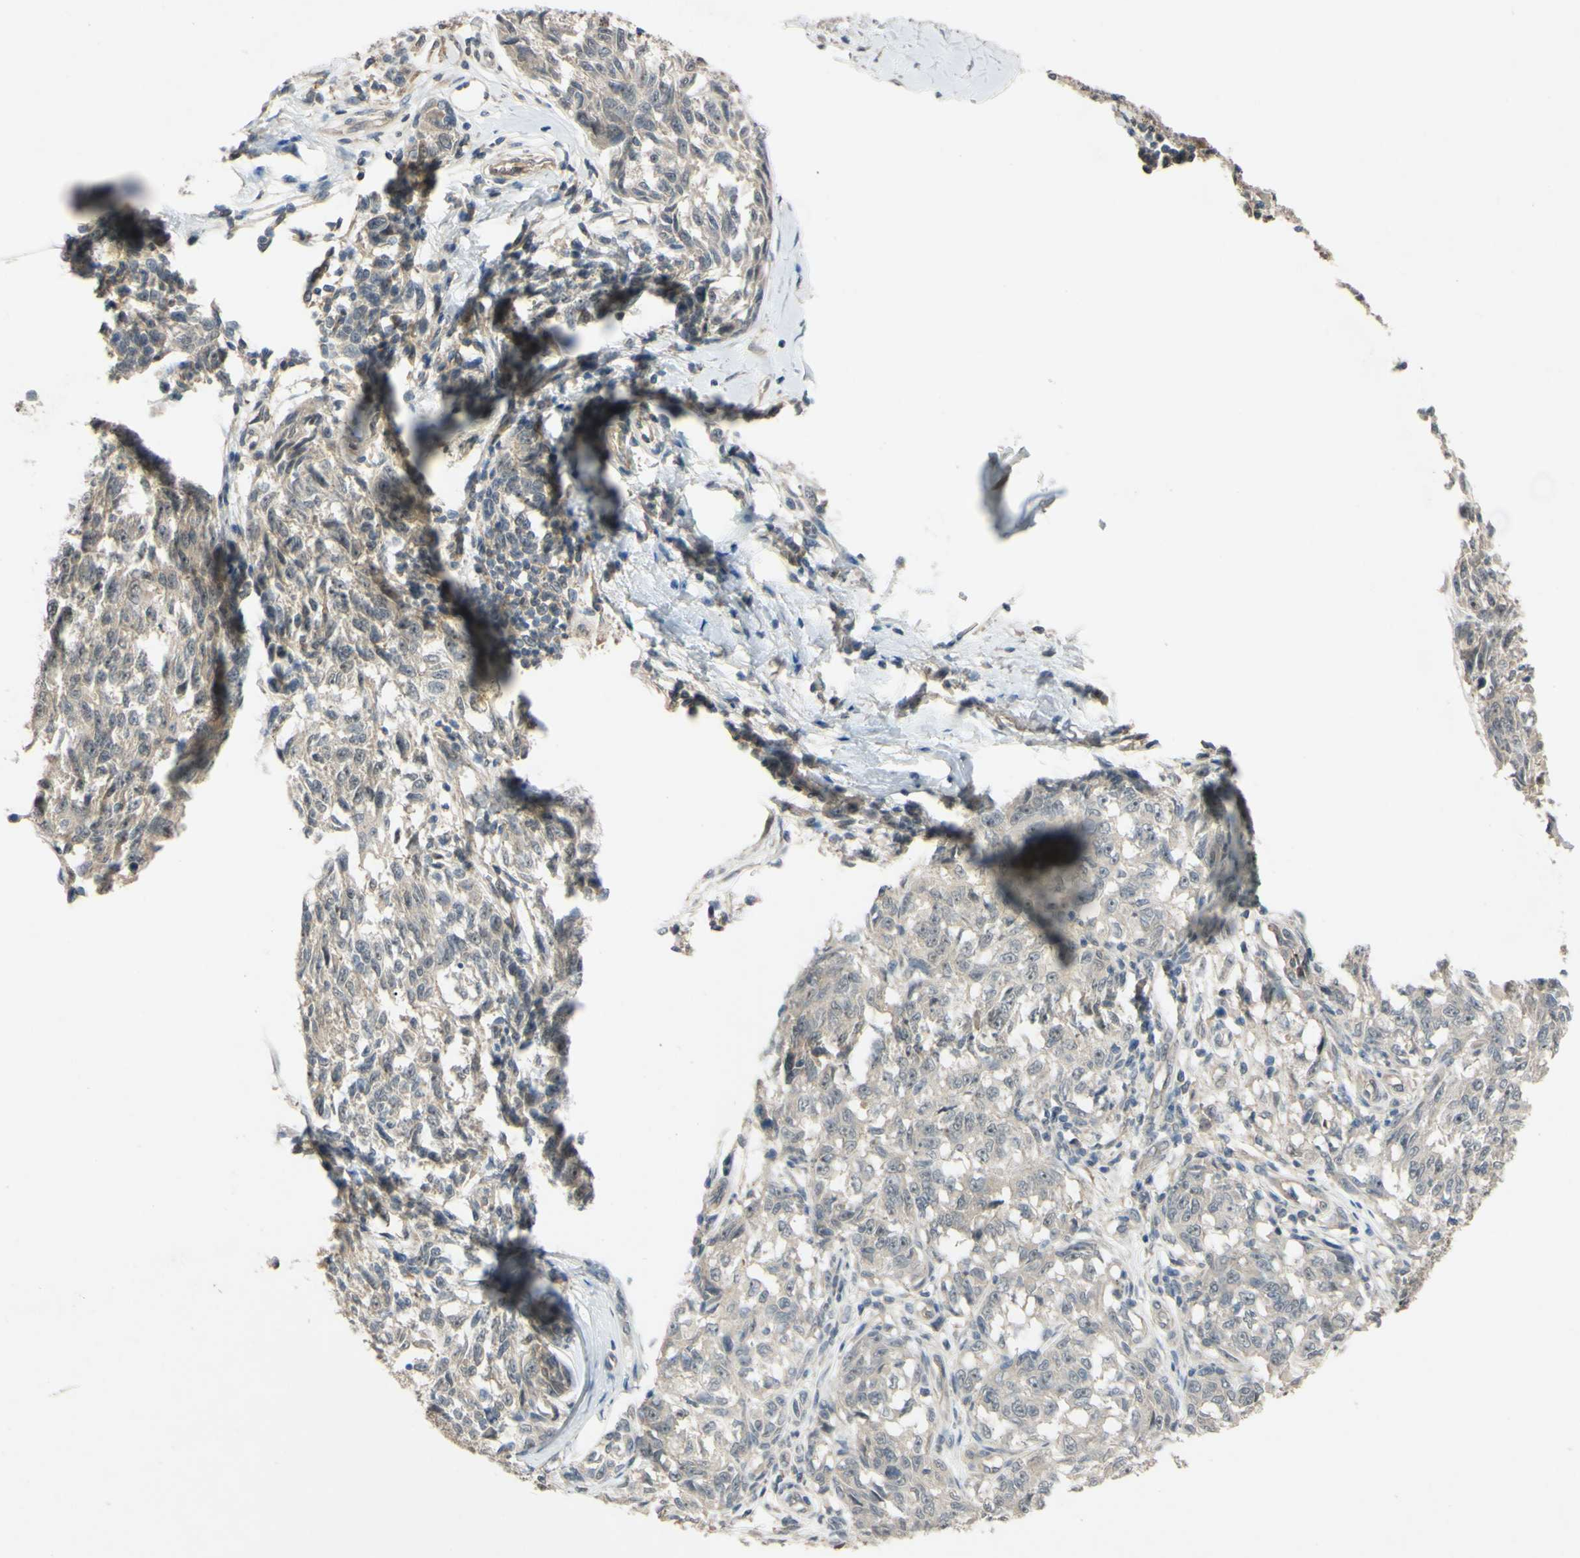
{"staining": {"intensity": "negative", "quantity": "none", "location": "none"}, "tissue": "melanoma", "cell_type": "Tumor cells", "image_type": "cancer", "snomed": [{"axis": "morphology", "description": "Malignant melanoma, NOS"}, {"axis": "topography", "description": "Skin"}], "caption": "Immunohistochemistry (IHC) micrograph of malignant melanoma stained for a protein (brown), which displays no expression in tumor cells.", "gene": "ALK", "patient": {"sex": "female", "age": 64}}